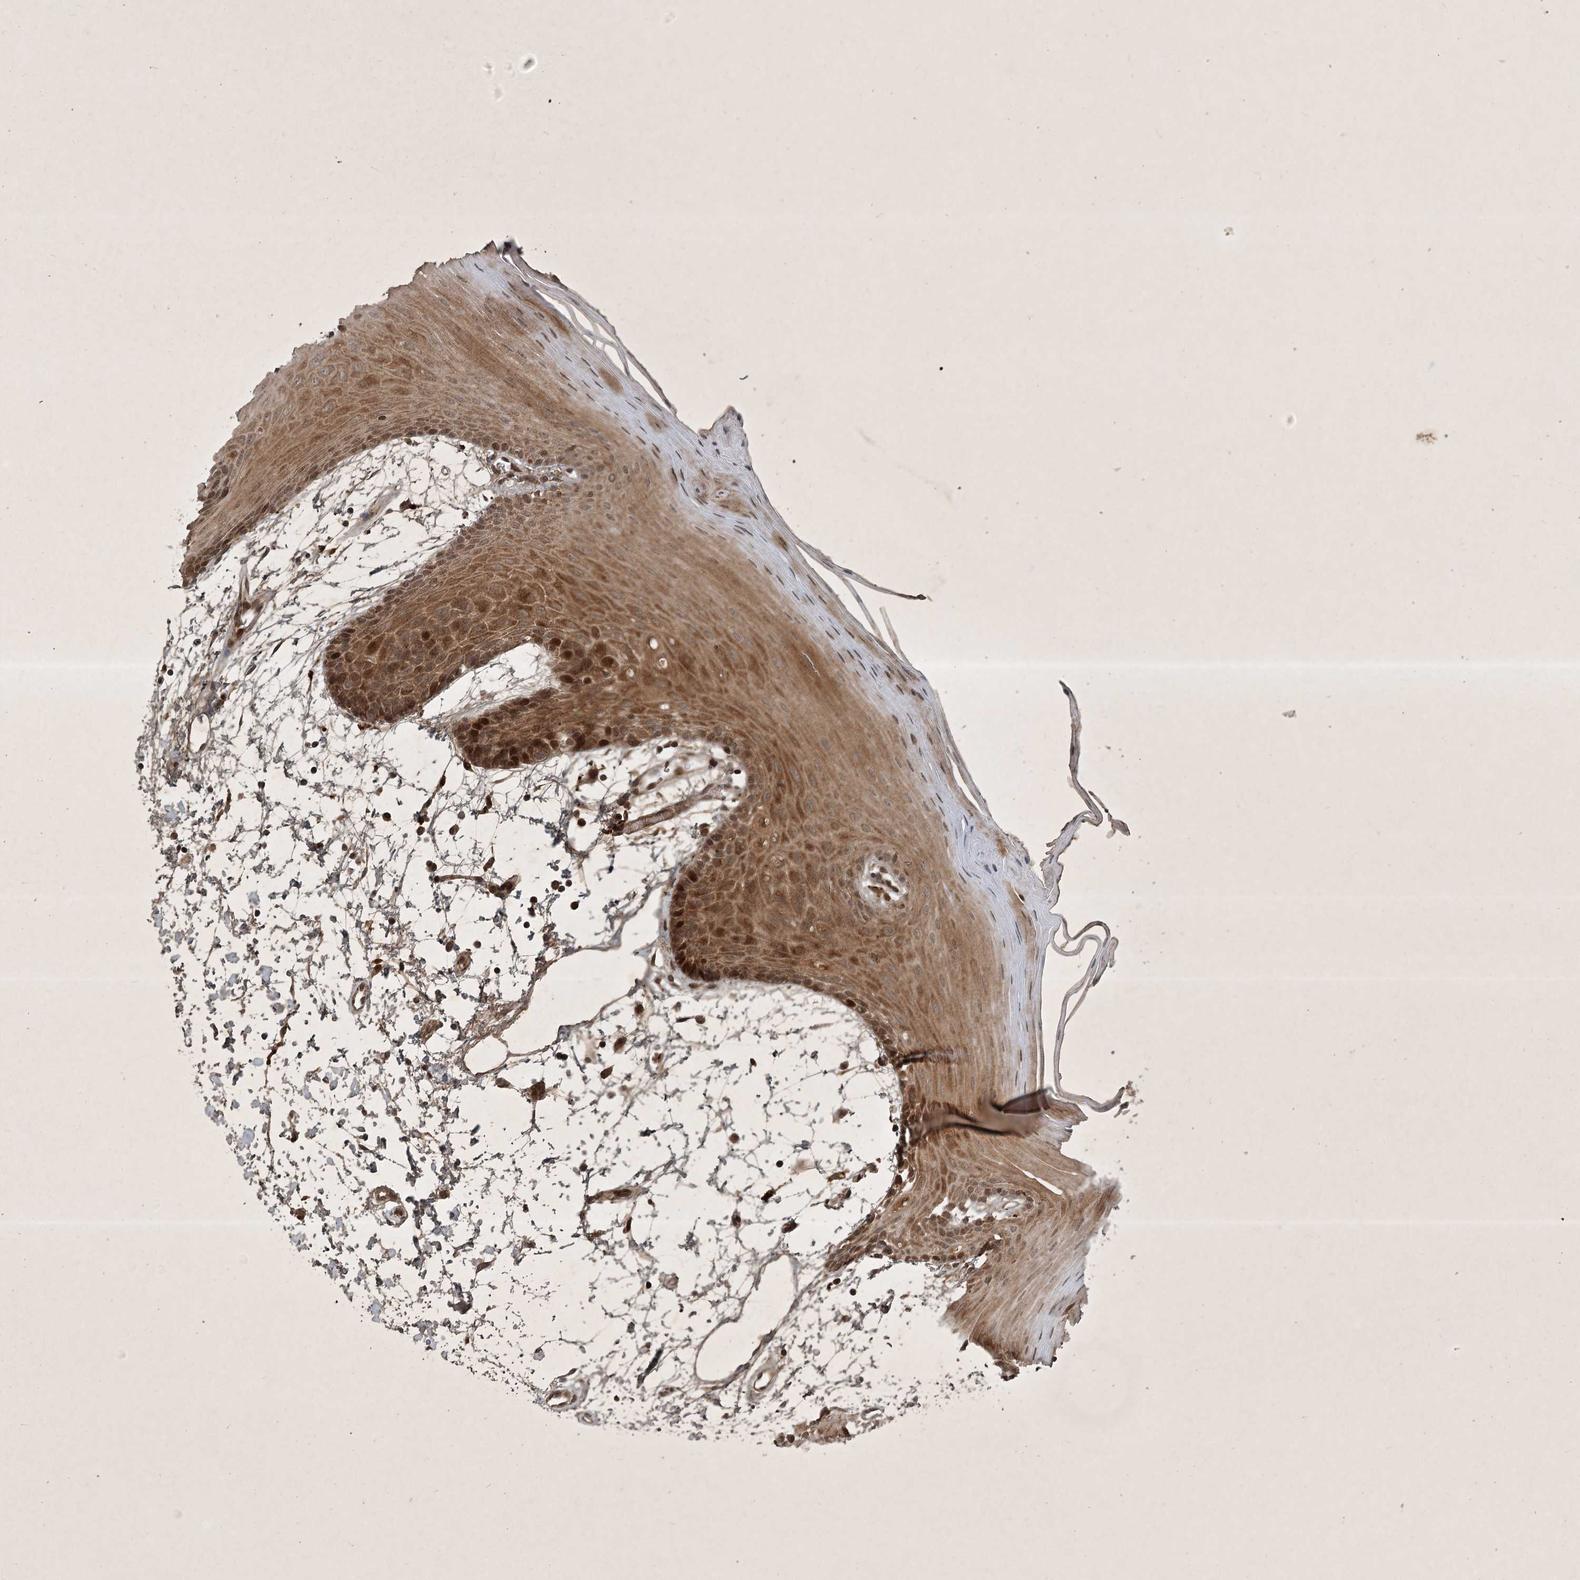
{"staining": {"intensity": "moderate", "quantity": ">75%", "location": "cytoplasmic/membranous,nuclear"}, "tissue": "oral mucosa", "cell_type": "Squamous epithelial cells", "image_type": "normal", "snomed": [{"axis": "morphology", "description": "Normal tissue, NOS"}, {"axis": "topography", "description": "Skeletal muscle"}, {"axis": "topography", "description": "Oral tissue"}, {"axis": "topography", "description": "Salivary gland"}, {"axis": "topography", "description": "Peripheral nerve tissue"}], "caption": "Squamous epithelial cells reveal moderate cytoplasmic/membranous,nuclear staining in about >75% of cells in normal oral mucosa.", "gene": "UNC93A", "patient": {"sex": "male", "age": 54}}